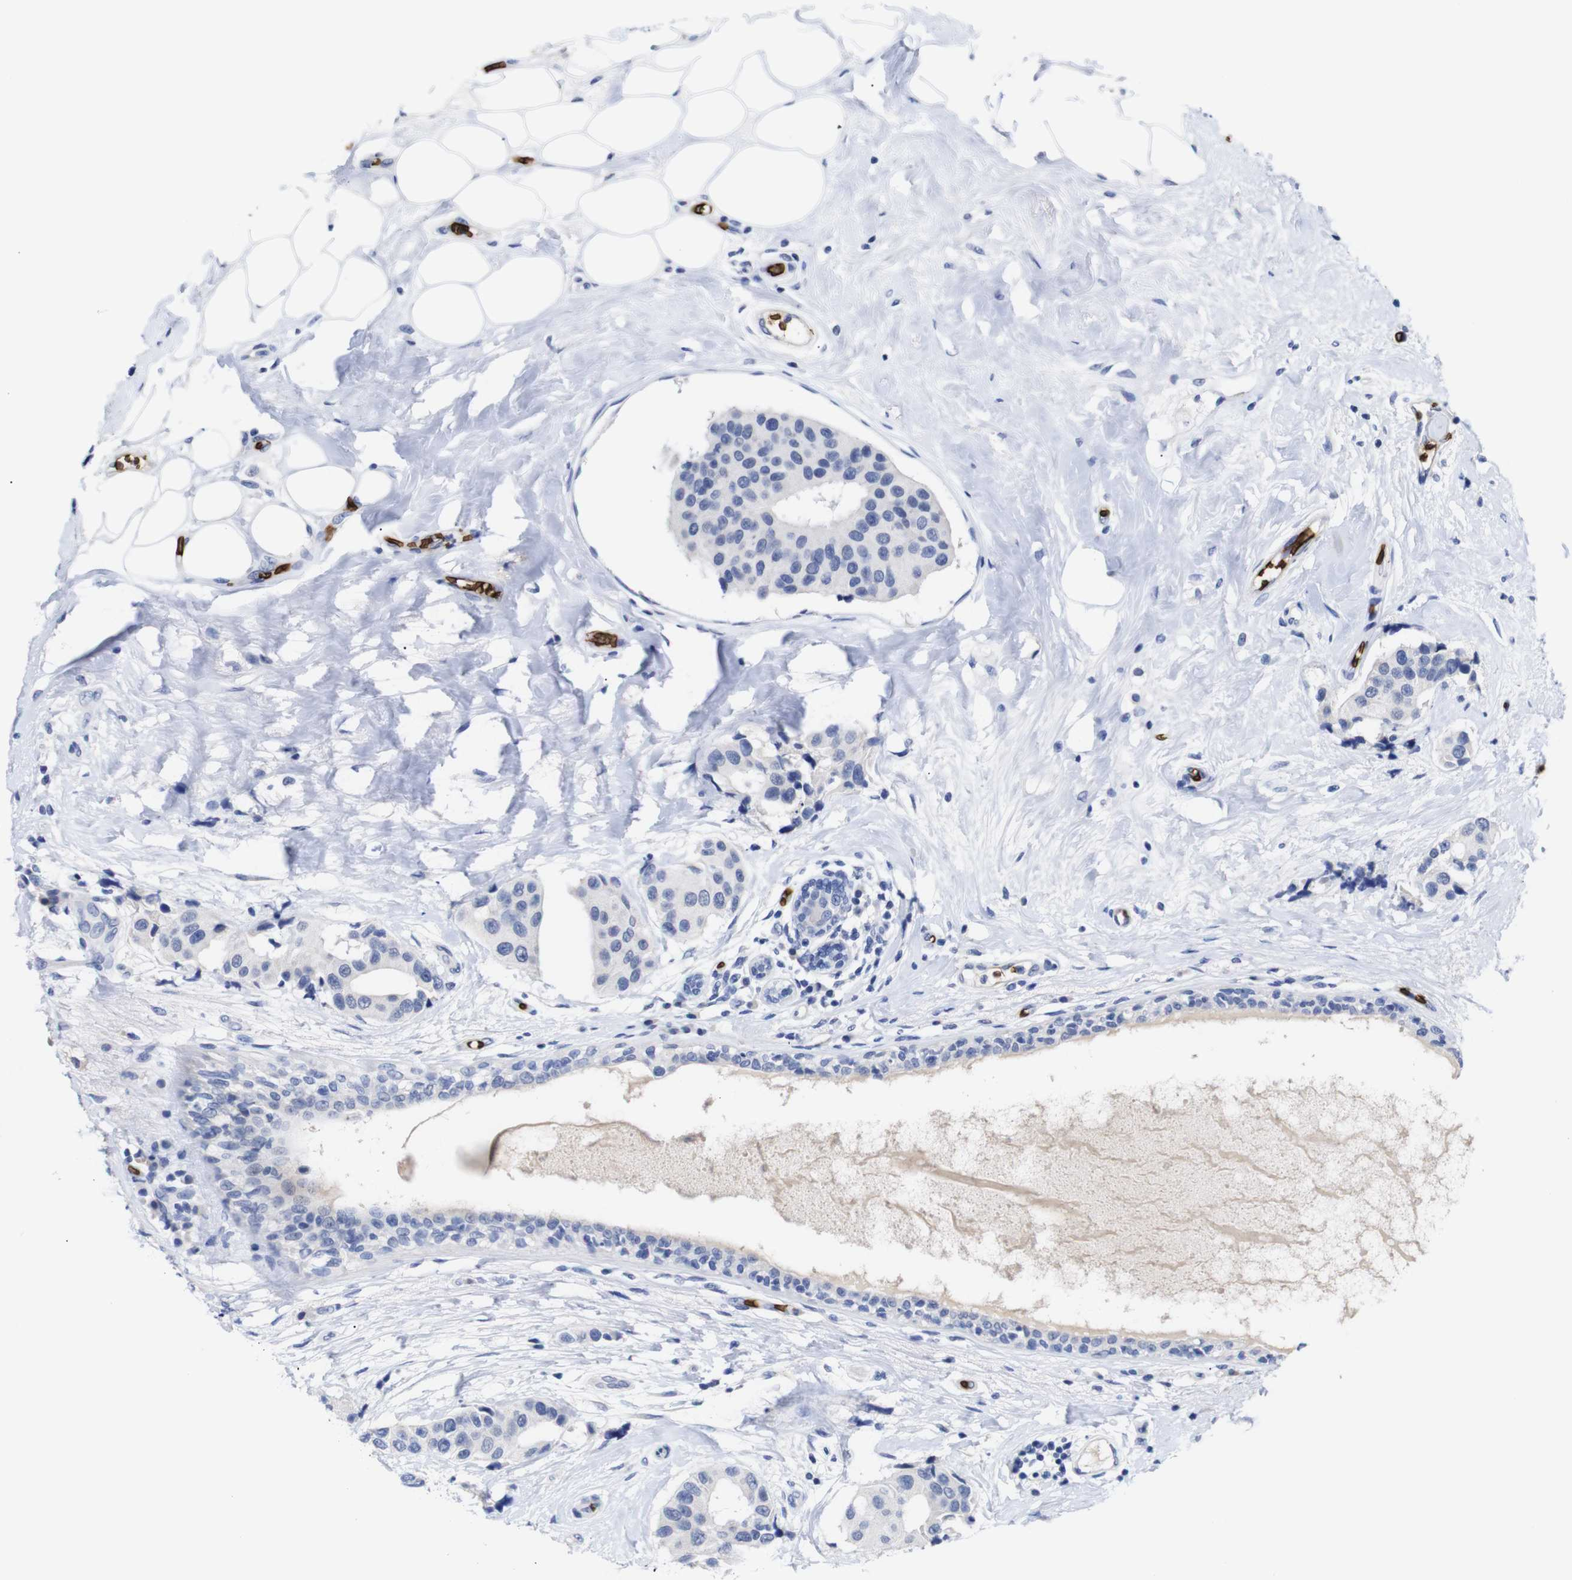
{"staining": {"intensity": "negative", "quantity": "none", "location": "none"}, "tissue": "breast cancer", "cell_type": "Tumor cells", "image_type": "cancer", "snomed": [{"axis": "morphology", "description": "Normal tissue, NOS"}, {"axis": "morphology", "description": "Duct carcinoma"}, {"axis": "topography", "description": "Breast"}], "caption": "Immunohistochemistry image of neoplastic tissue: human breast cancer stained with DAB reveals no significant protein staining in tumor cells.", "gene": "S1PR2", "patient": {"sex": "female", "age": 39}}